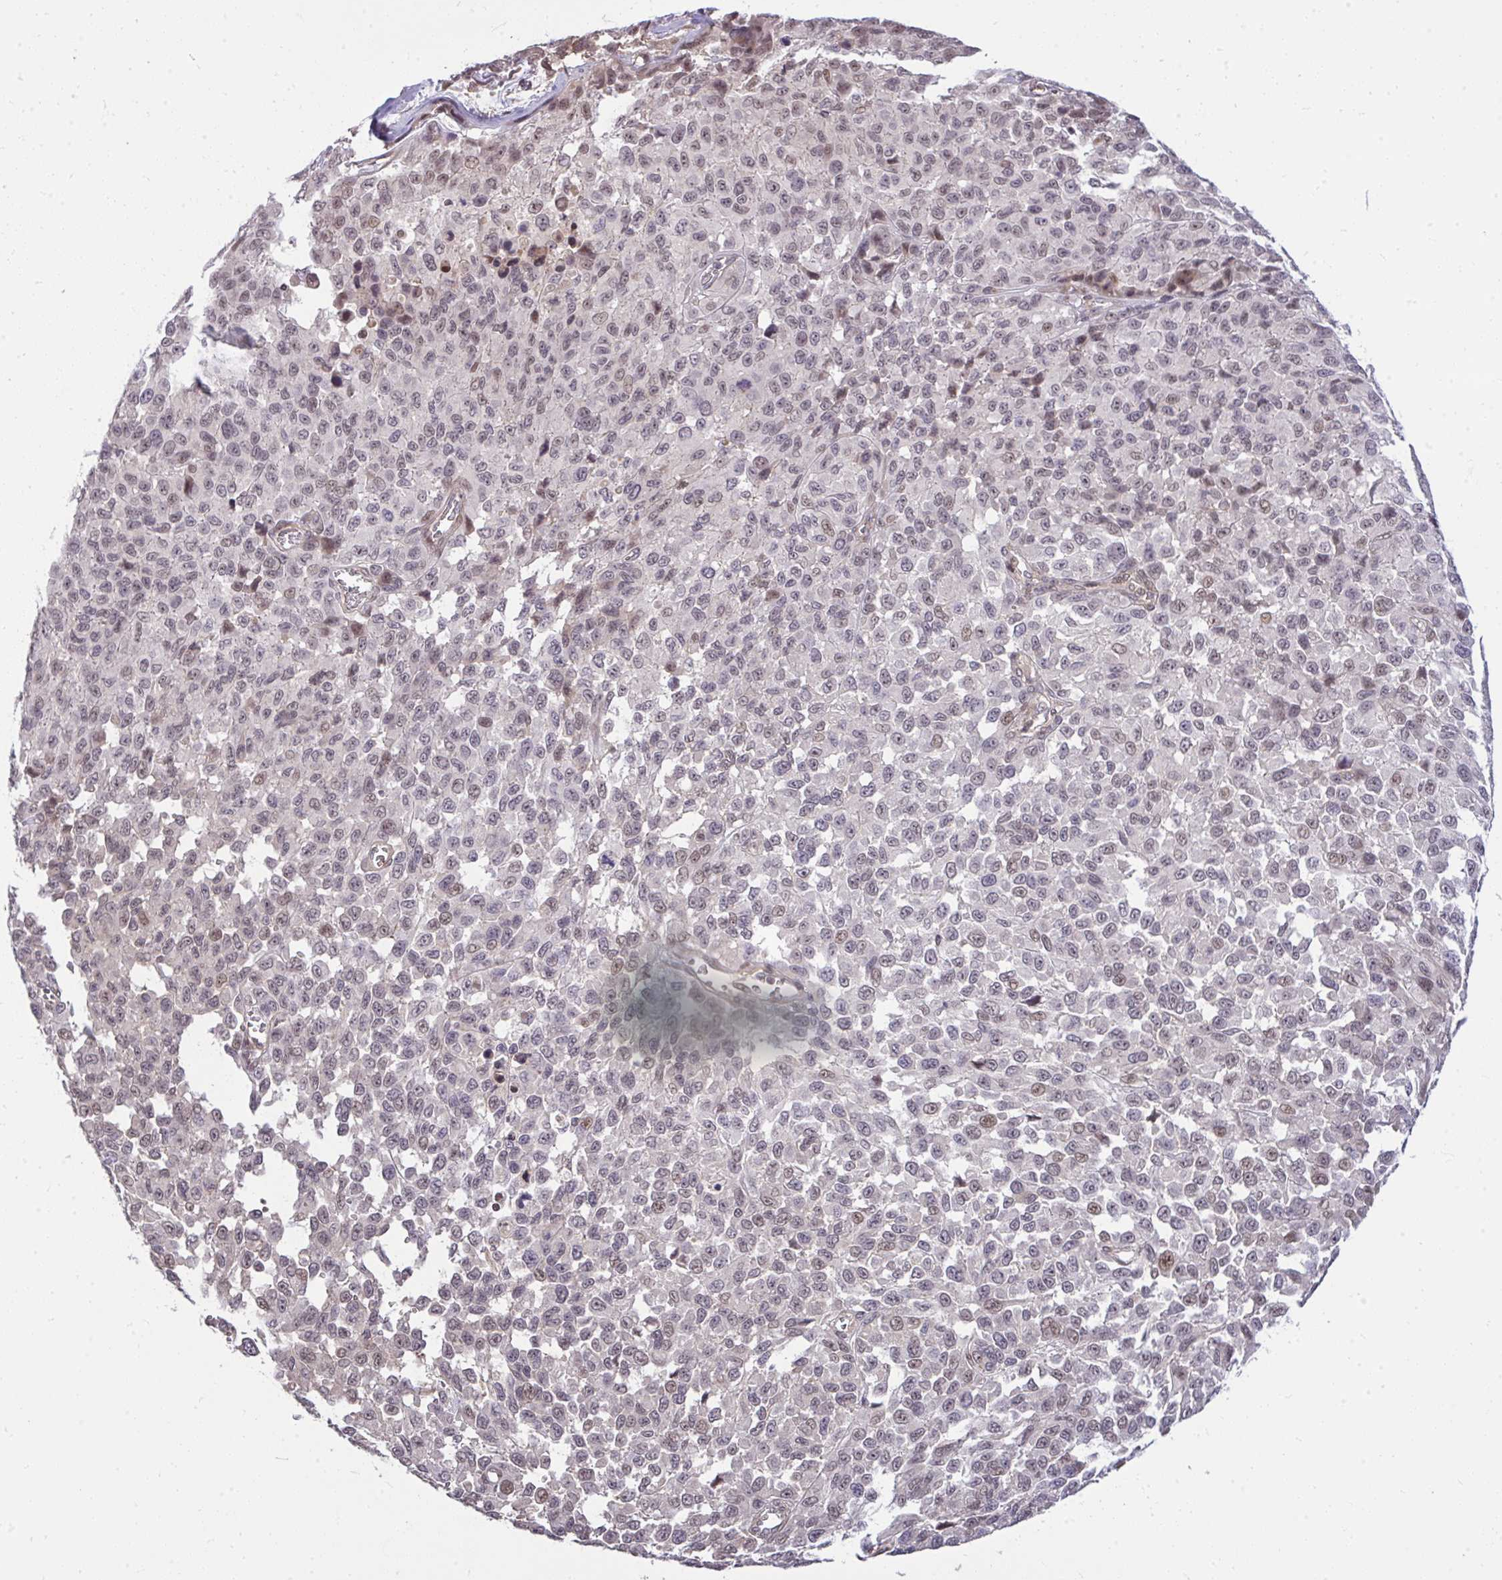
{"staining": {"intensity": "moderate", "quantity": "25%-75%", "location": "nuclear"}, "tissue": "melanoma", "cell_type": "Tumor cells", "image_type": "cancer", "snomed": [{"axis": "morphology", "description": "Malignant melanoma, NOS"}, {"axis": "topography", "description": "Skin"}], "caption": "A brown stain highlights moderate nuclear positivity of a protein in human malignant melanoma tumor cells.", "gene": "ZSCAN9", "patient": {"sex": "male", "age": 62}}